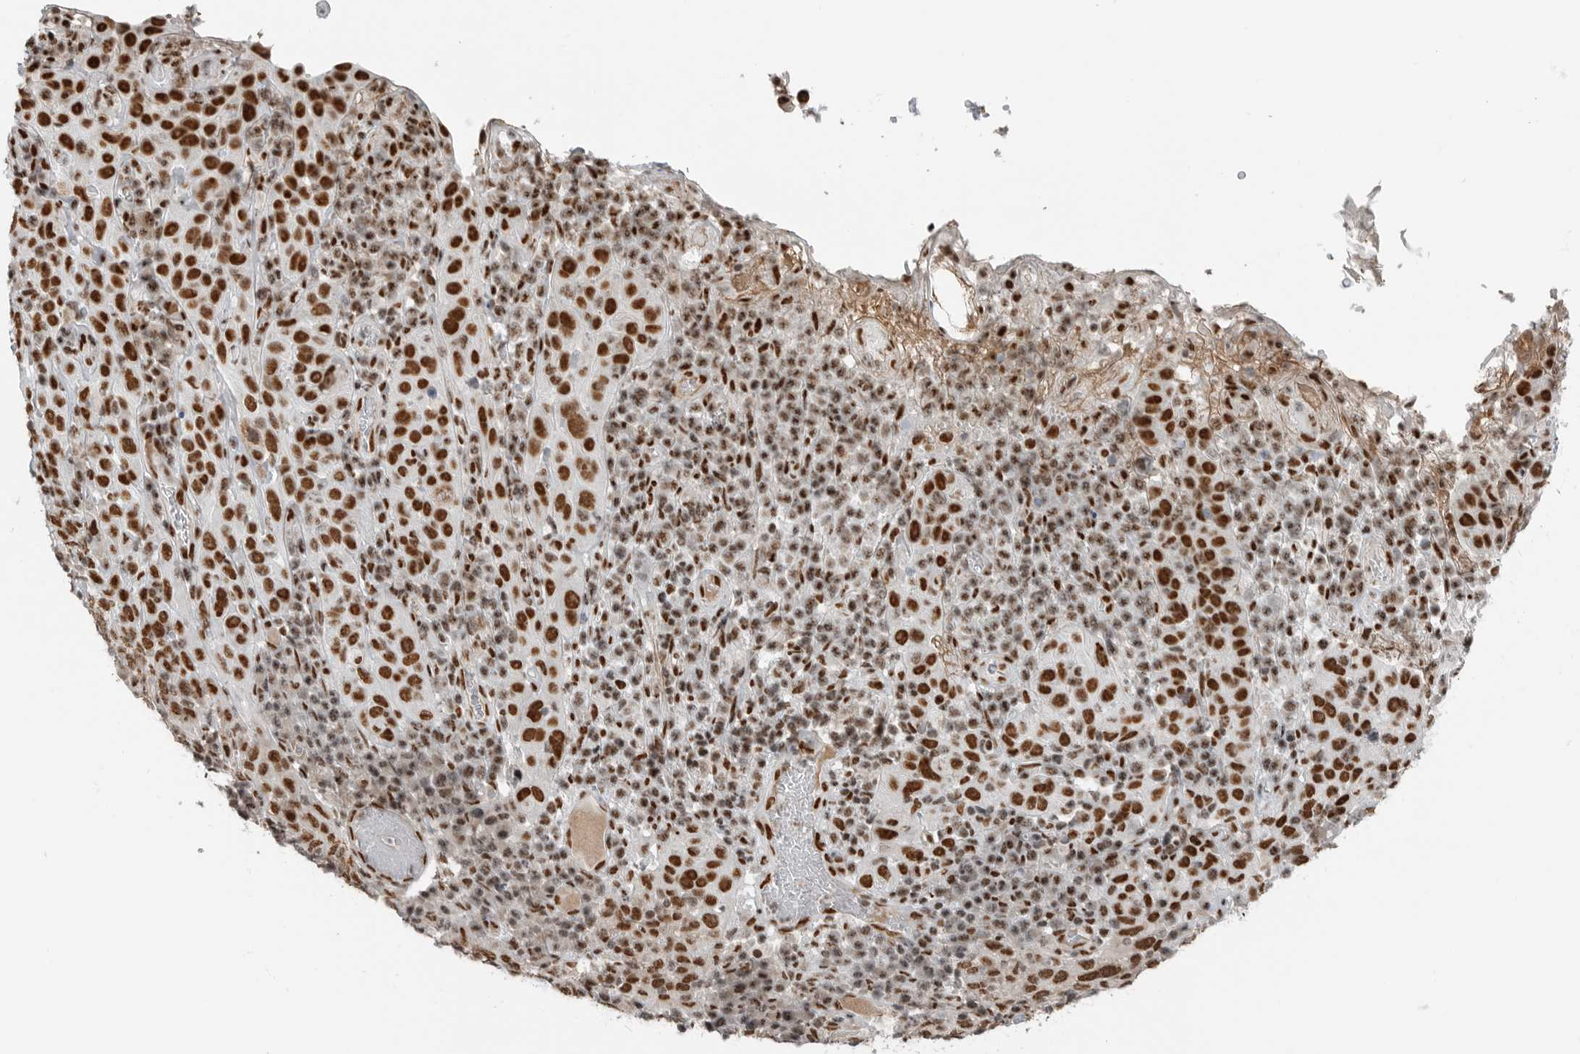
{"staining": {"intensity": "strong", "quantity": ">75%", "location": "nuclear"}, "tissue": "cervical cancer", "cell_type": "Tumor cells", "image_type": "cancer", "snomed": [{"axis": "morphology", "description": "Squamous cell carcinoma, NOS"}, {"axis": "topography", "description": "Cervix"}], "caption": "Immunohistochemical staining of human squamous cell carcinoma (cervical) exhibits strong nuclear protein positivity in approximately >75% of tumor cells. Using DAB (brown) and hematoxylin (blue) stains, captured at high magnification using brightfield microscopy.", "gene": "BLZF1", "patient": {"sex": "female", "age": 46}}